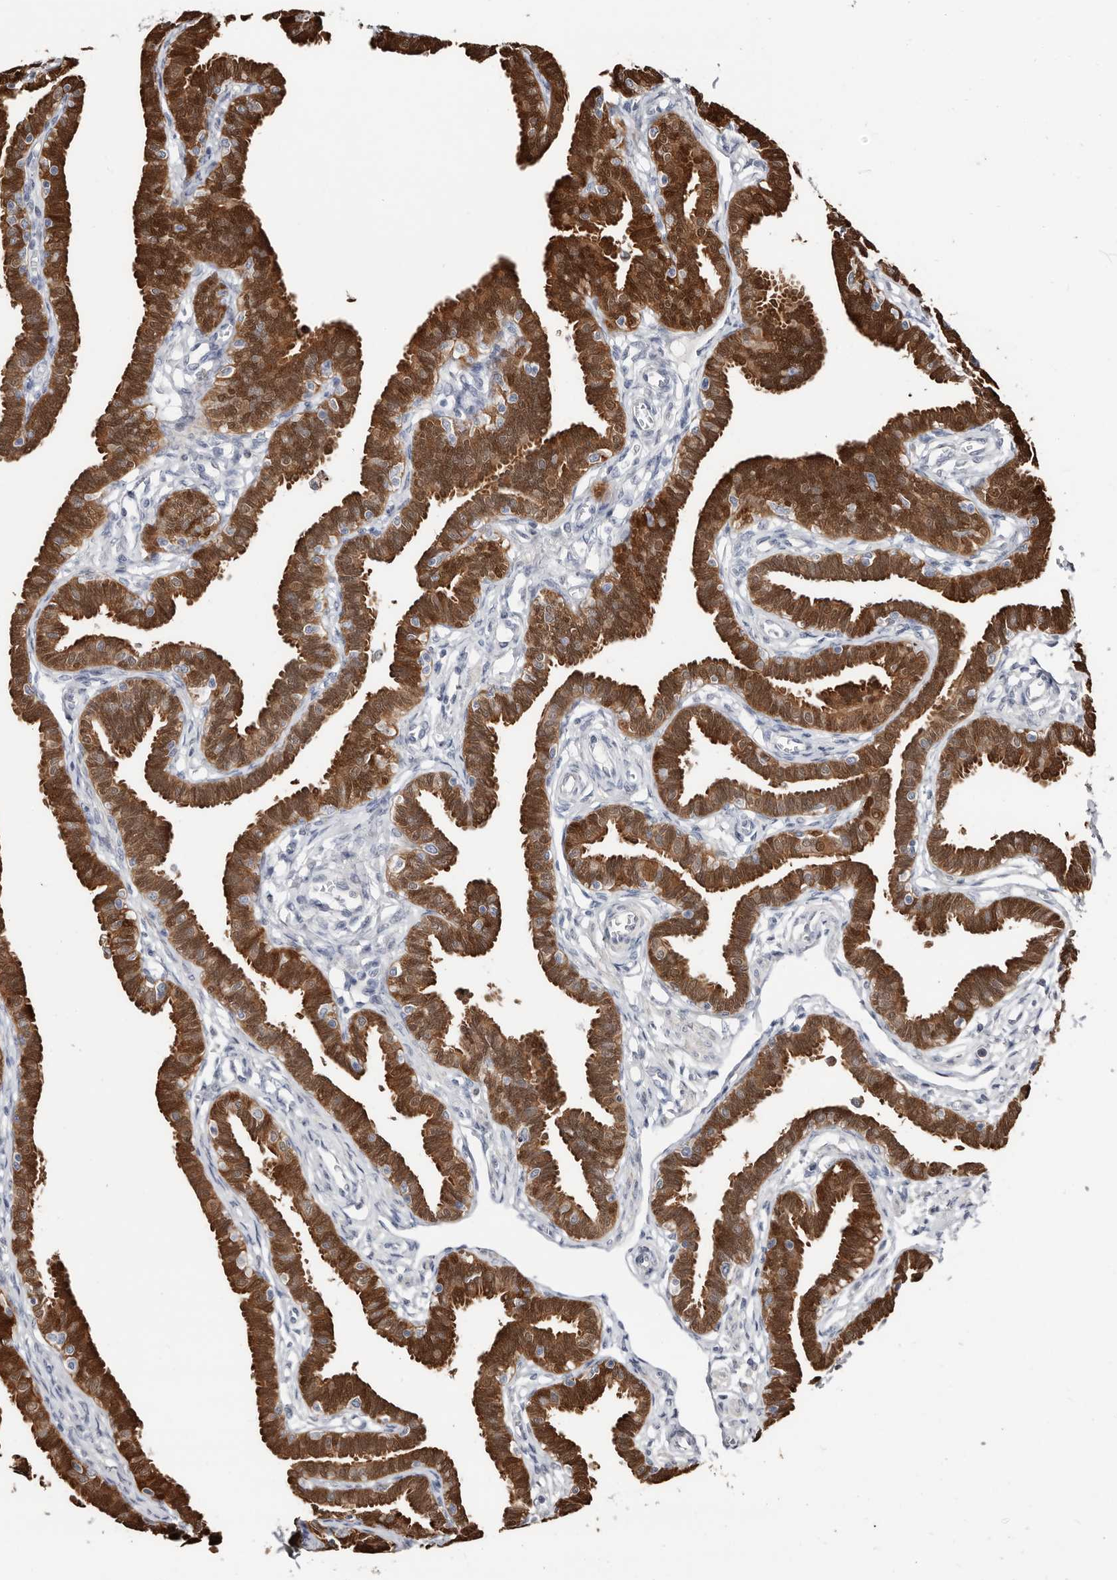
{"staining": {"intensity": "strong", "quantity": ">75%", "location": "cytoplasmic/membranous"}, "tissue": "fallopian tube", "cell_type": "Glandular cells", "image_type": "normal", "snomed": [{"axis": "morphology", "description": "Normal tissue, NOS"}, {"axis": "topography", "description": "Fallopian tube"}, {"axis": "topography", "description": "Ovary"}], "caption": "DAB immunohistochemical staining of unremarkable human fallopian tube reveals strong cytoplasmic/membranous protein positivity in about >75% of glandular cells.", "gene": "ASRGL1", "patient": {"sex": "female", "age": 23}}